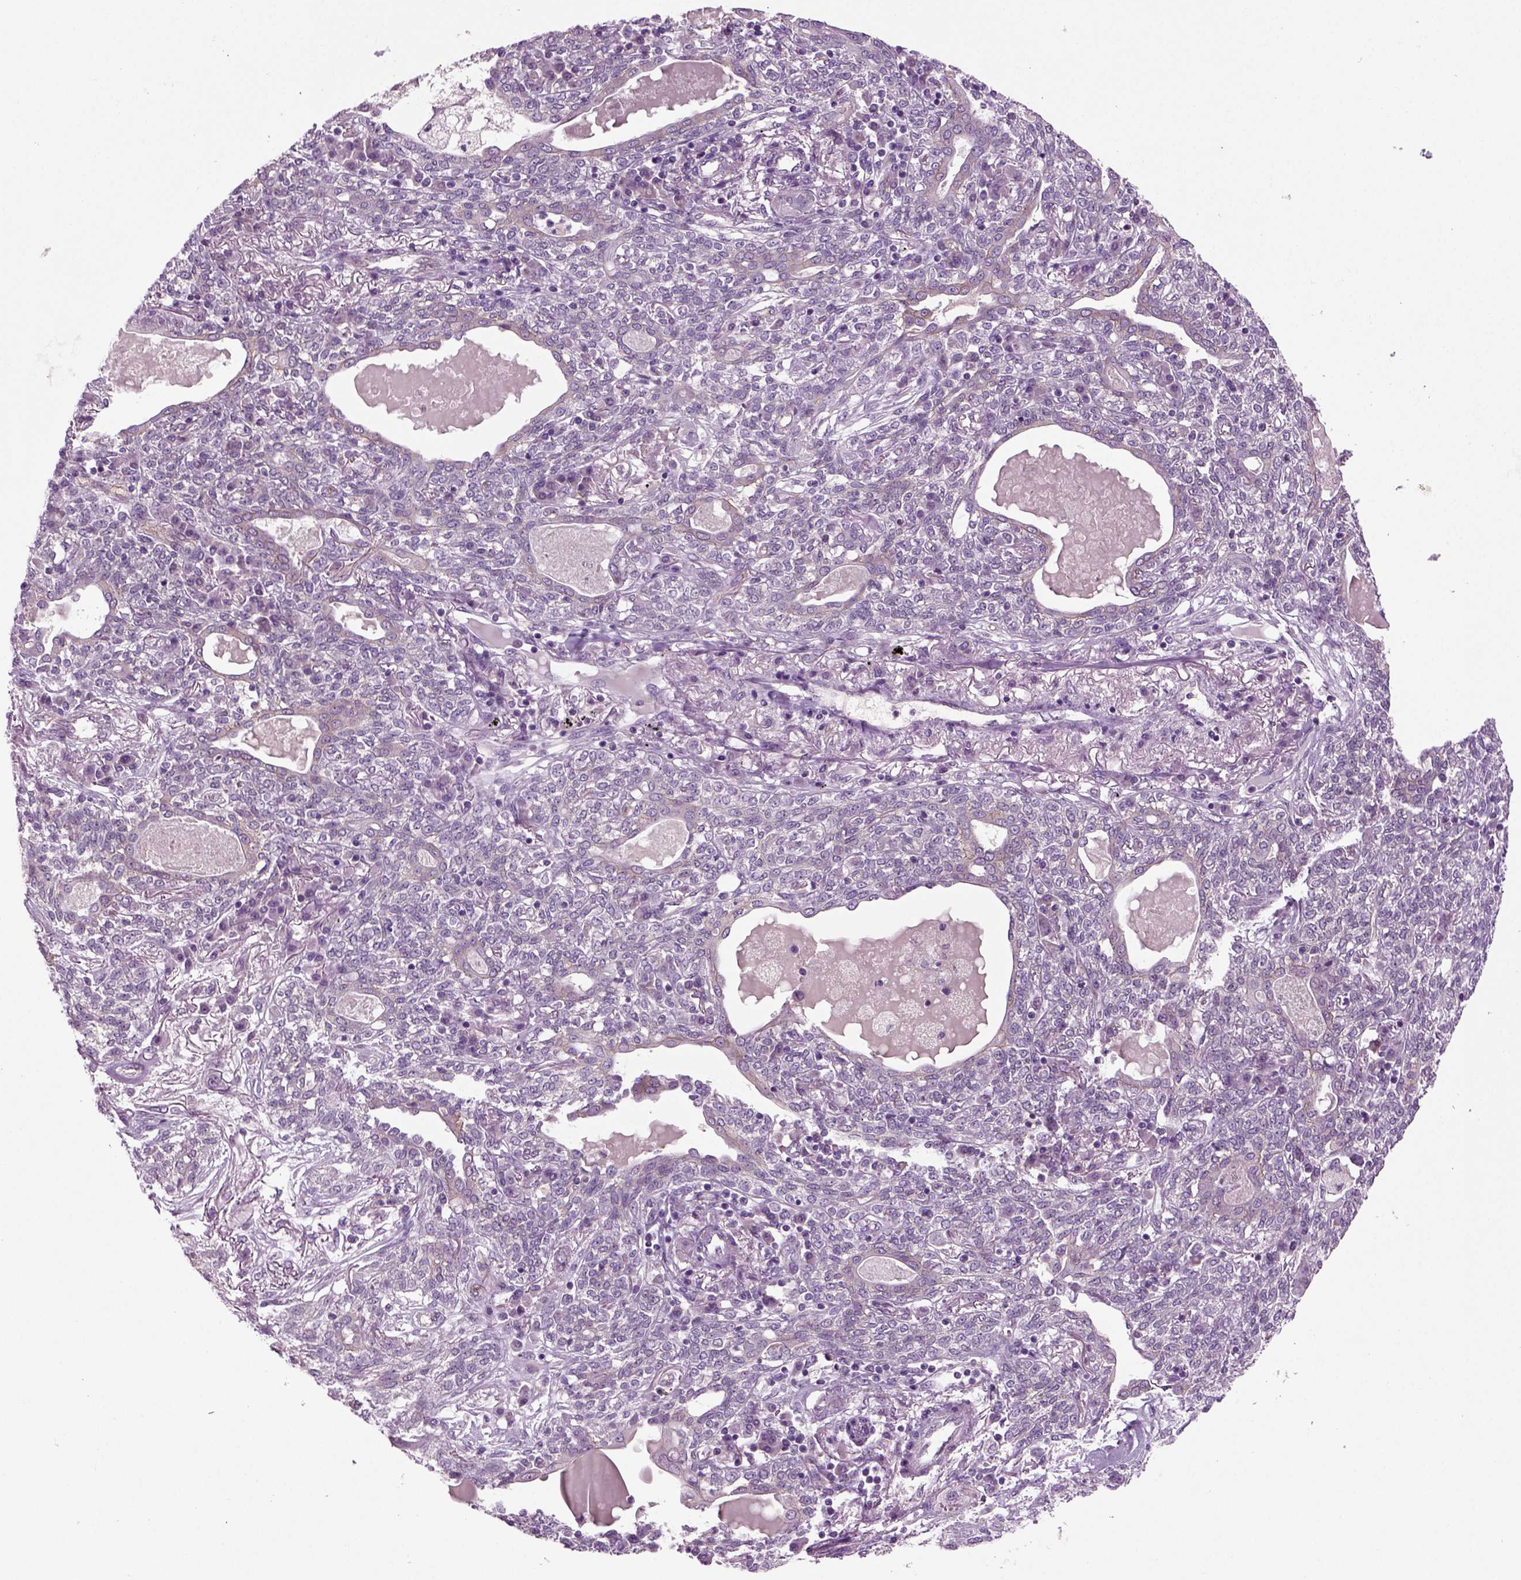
{"staining": {"intensity": "negative", "quantity": "none", "location": "none"}, "tissue": "lung cancer", "cell_type": "Tumor cells", "image_type": "cancer", "snomed": [{"axis": "morphology", "description": "Squamous cell carcinoma, NOS"}, {"axis": "topography", "description": "Lung"}], "caption": "Immunohistochemical staining of human lung cancer reveals no significant staining in tumor cells.", "gene": "COL9A2", "patient": {"sex": "female", "age": 70}}